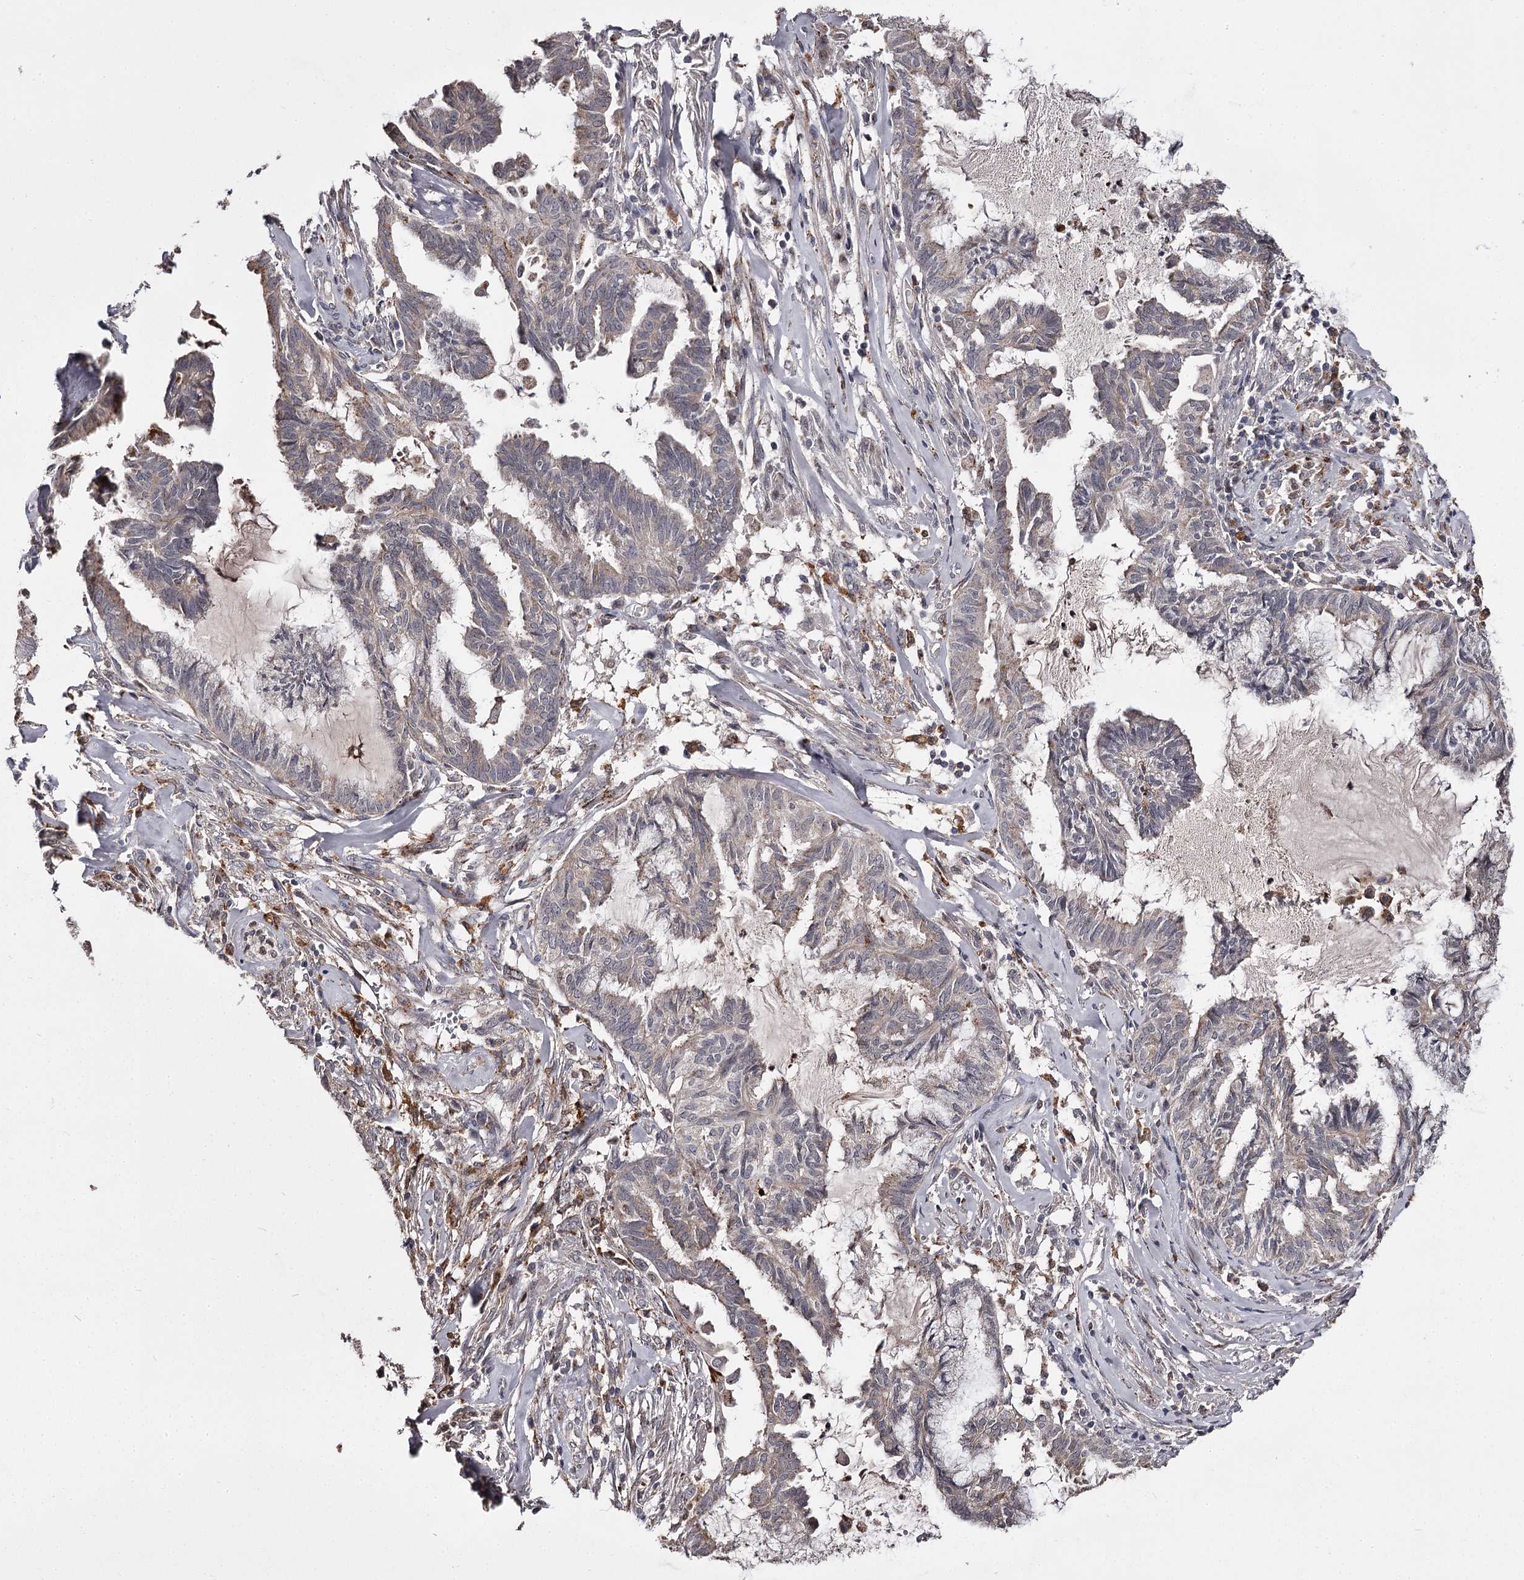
{"staining": {"intensity": "weak", "quantity": "<25%", "location": "cytoplasmic/membranous"}, "tissue": "endometrial cancer", "cell_type": "Tumor cells", "image_type": "cancer", "snomed": [{"axis": "morphology", "description": "Adenocarcinoma, NOS"}, {"axis": "topography", "description": "Endometrium"}], "caption": "High magnification brightfield microscopy of endometrial cancer (adenocarcinoma) stained with DAB (3,3'-diaminobenzidine) (brown) and counterstained with hematoxylin (blue): tumor cells show no significant expression. (DAB immunohistochemistry (IHC), high magnification).", "gene": "SLC32A1", "patient": {"sex": "female", "age": 86}}